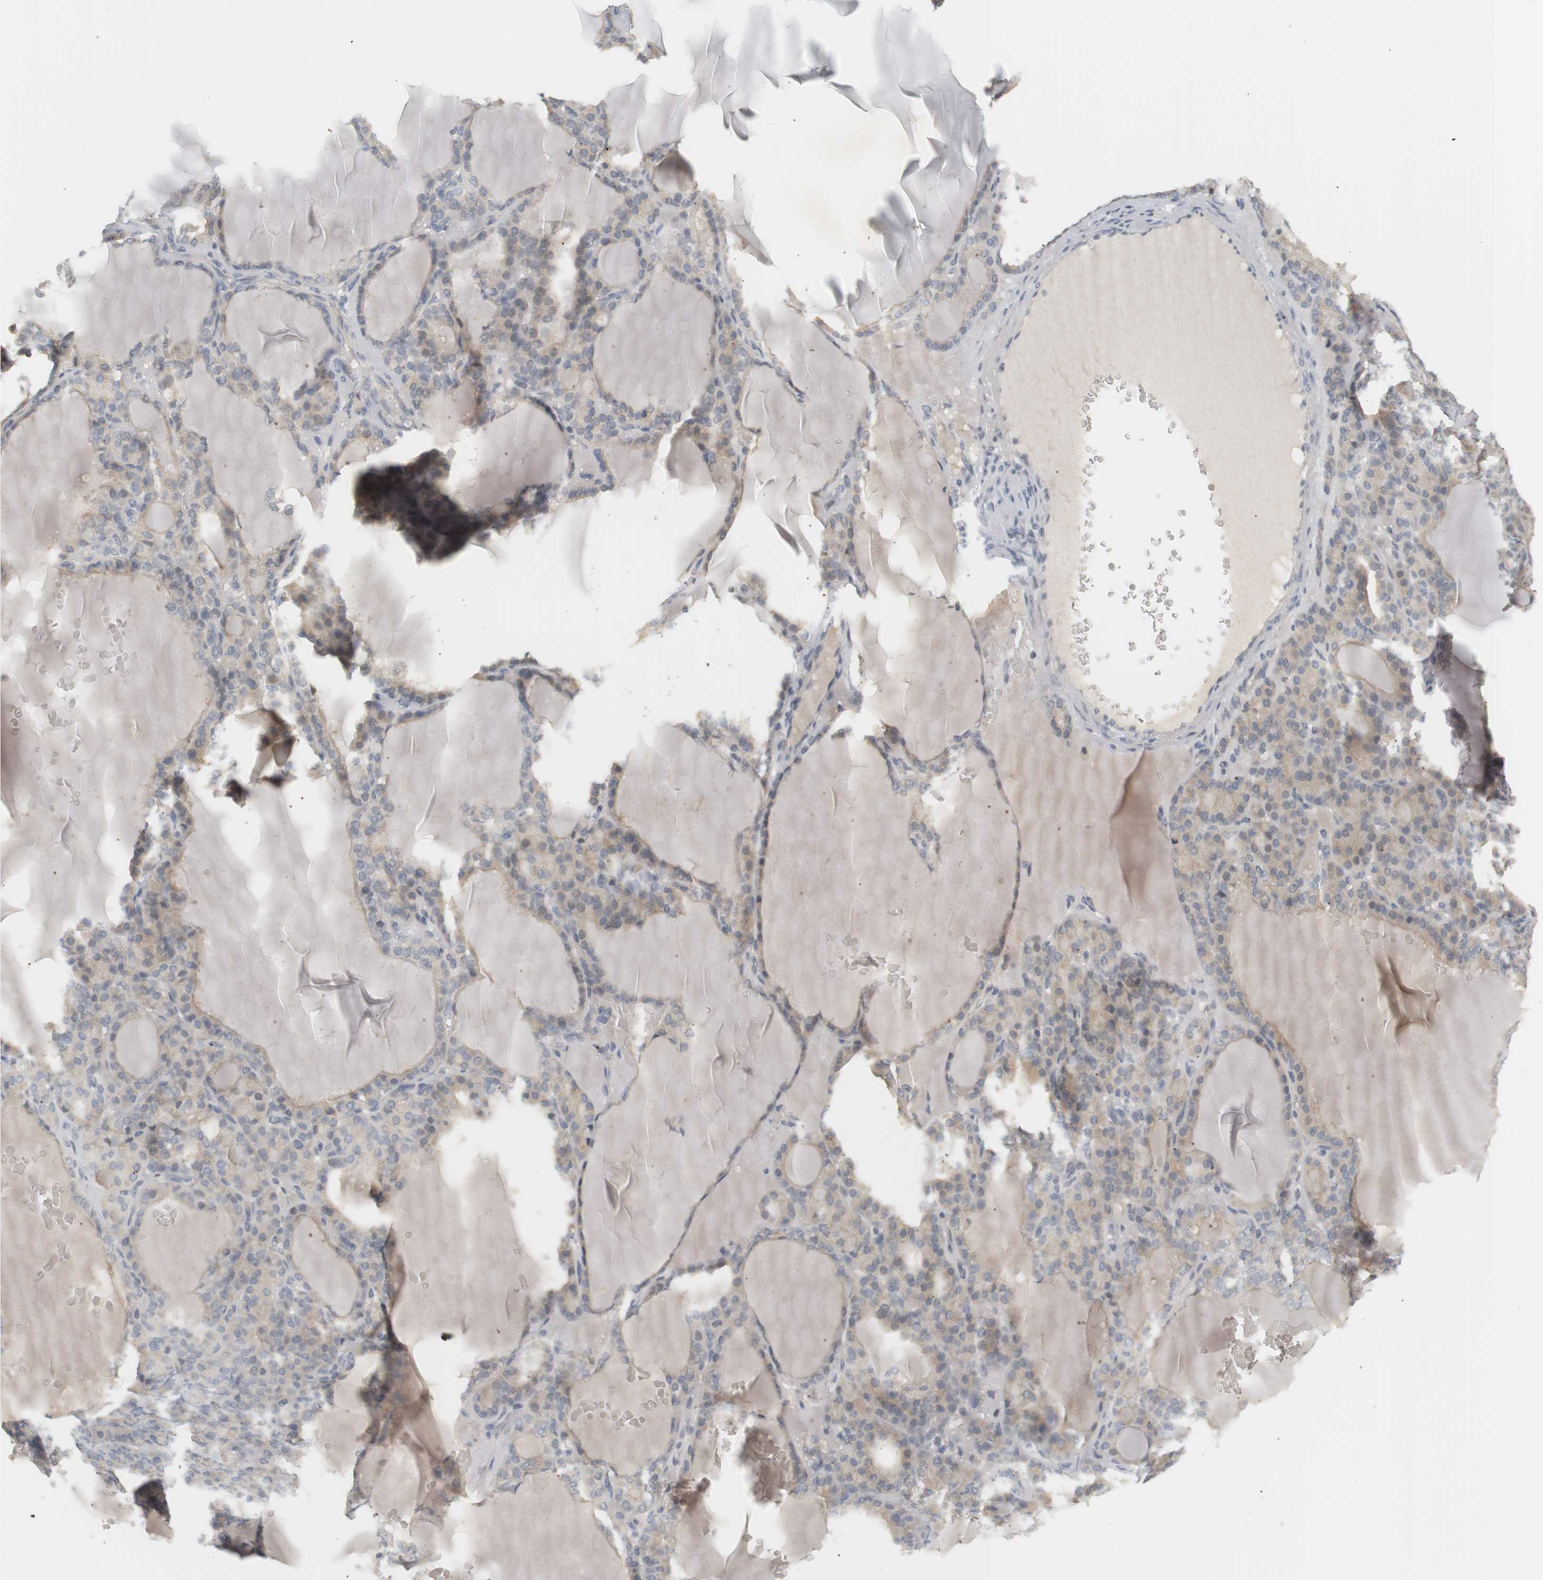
{"staining": {"intensity": "weak", "quantity": "25%-75%", "location": "cytoplasmic/membranous"}, "tissue": "thyroid gland", "cell_type": "Glandular cells", "image_type": "normal", "snomed": [{"axis": "morphology", "description": "Normal tissue, NOS"}, {"axis": "topography", "description": "Thyroid gland"}], "caption": "An IHC histopathology image of normal tissue is shown. Protein staining in brown shows weak cytoplasmic/membranous positivity in thyroid gland within glandular cells.", "gene": "RTN3", "patient": {"sex": "female", "age": 28}}